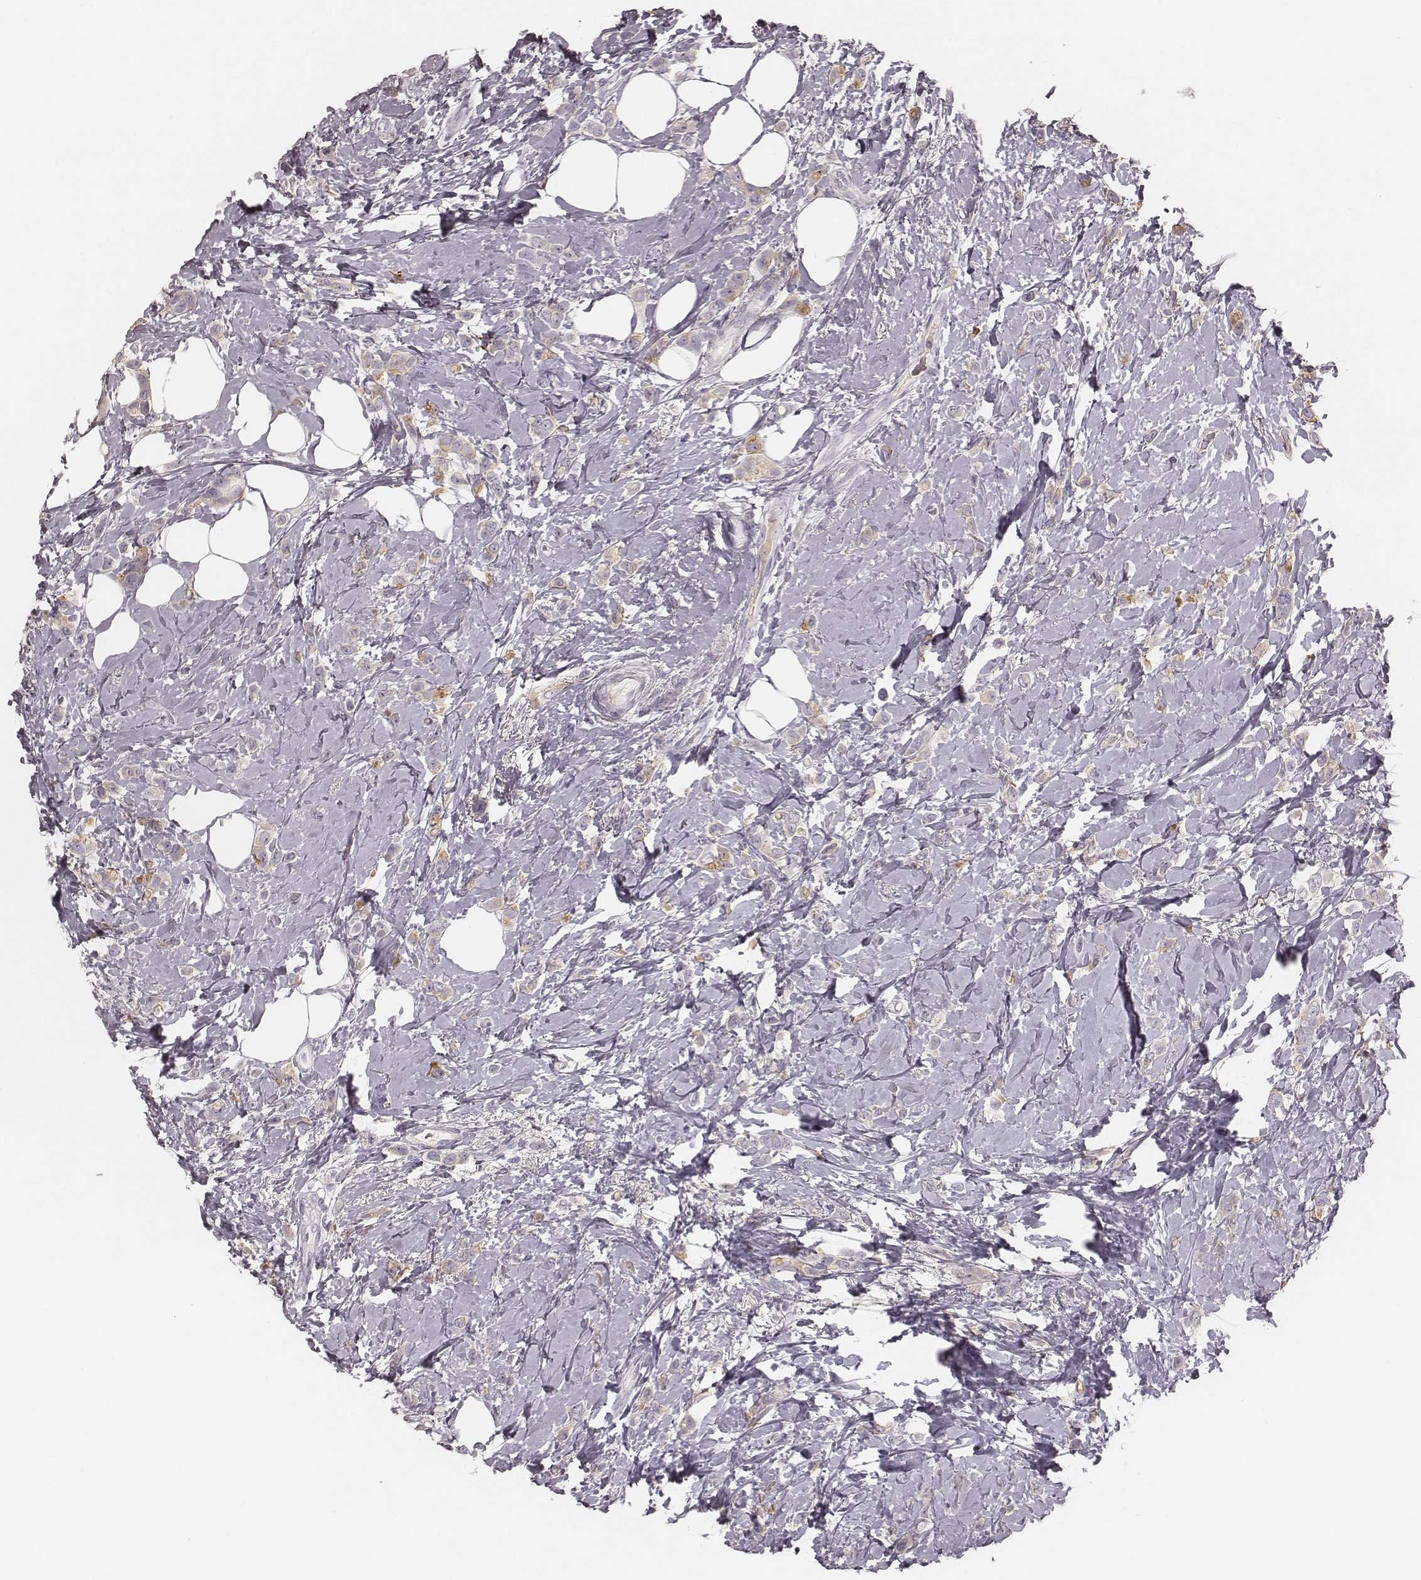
{"staining": {"intensity": "weak", "quantity": "<25%", "location": "cytoplasmic/membranous"}, "tissue": "breast cancer", "cell_type": "Tumor cells", "image_type": "cancer", "snomed": [{"axis": "morphology", "description": "Lobular carcinoma"}, {"axis": "topography", "description": "Breast"}], "caption": "Immunohistochemistry (IHC) image of neoplastic tissue: lobular carcinoma (breast) stained with DAB shows no significant protein staining in tumor cells.", "gene": "SMIM24", "patient": {"sex": "female", "age": 66}}